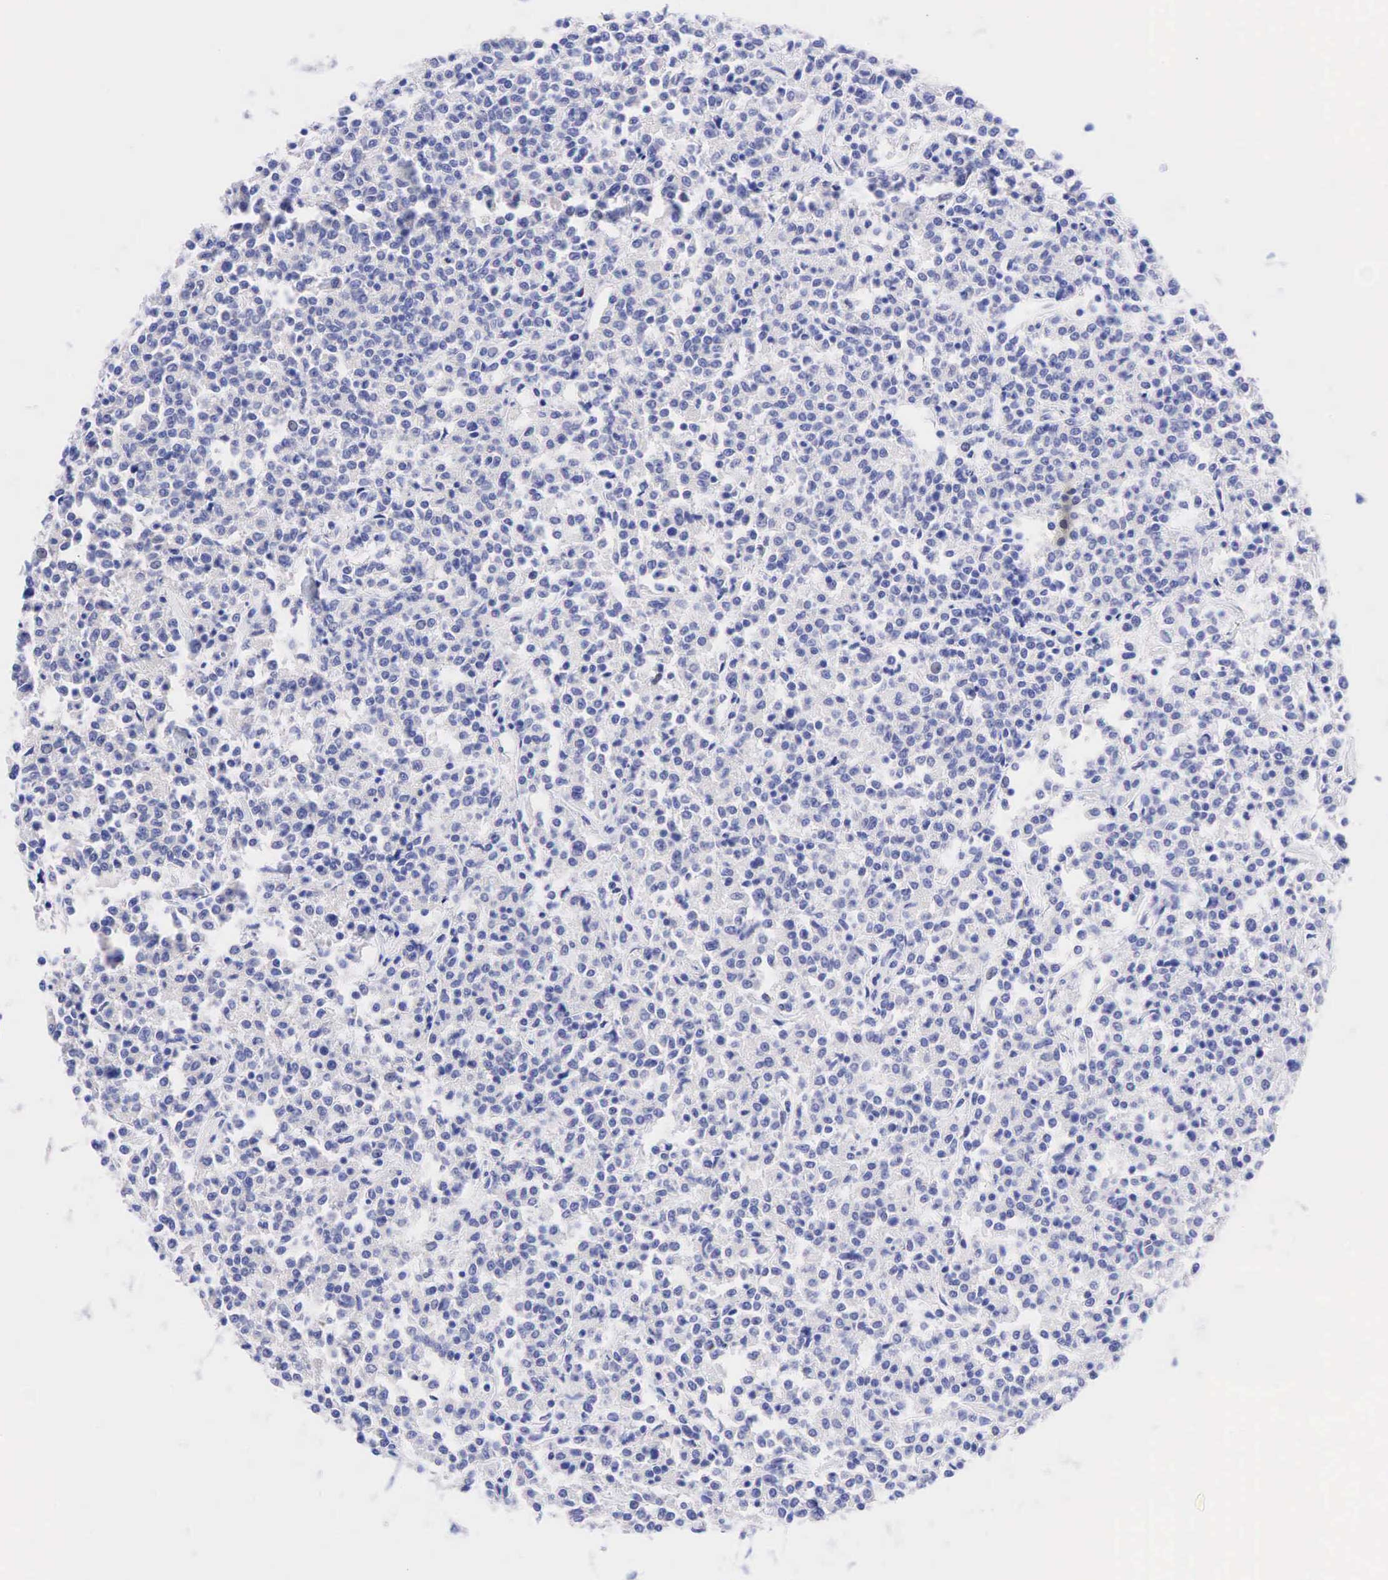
{"staining": {"intensity": "negative", "quantity": "none", "location": "none"}, "tissue": "lymphoma", "cell_type": "Tumor cells", "image_type": "cancer", "snomed": [{"axis": "morphology", "description": "Malignant lymphoma, non-Hodgkin's type, Low grade"}, {"axis": "topography", "description": "Small intestine"}], "caption": "DAB immunohistochemical staining of lymphoma exhibits no significant staining in tumor cells.", "gene": "CCND1", "patient": {"sex": "female", "age": 59}}